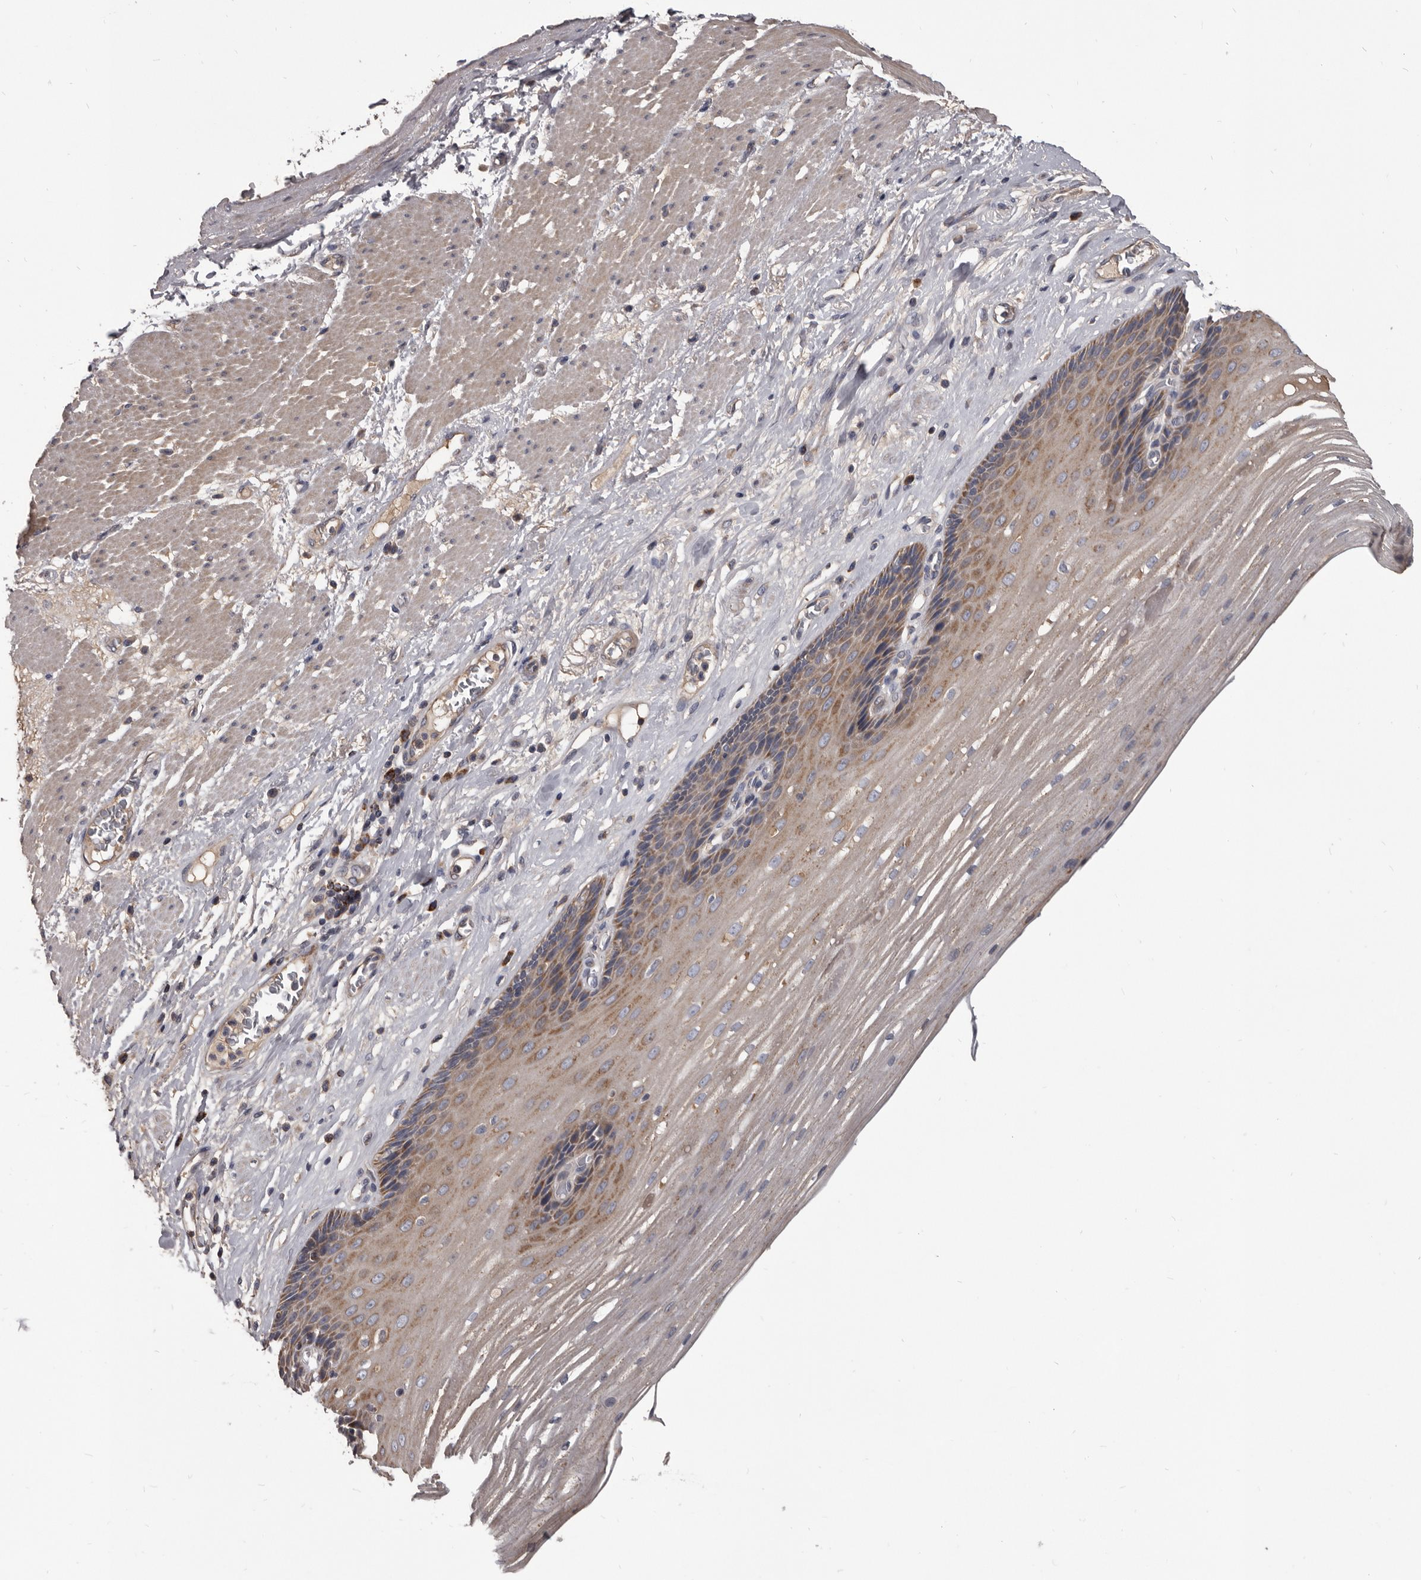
{"staining": {"intensity": "moderate", "quantity": "25%-75%", "location": "cytoplasmic/membranous"}, "tissue": "esophagus", "cell_type": "Squamous epithelial cells", "image_type": "normal", "snomed": [{"axis": "morphology", "description": "Normal tissue, NOS"}, {"axis": "topography", "description": "Esophagus"}], "caption": "A high-resolution histopathology image shows immunohistochemistry staining of unremarkable esophagus, which reveals moderate cytoplasmic/membranous expression in about 25%-75% of squamous epithelial cells.", "gene": "ALDH5A1", "patient": {"sex": "male", "age": 62}}